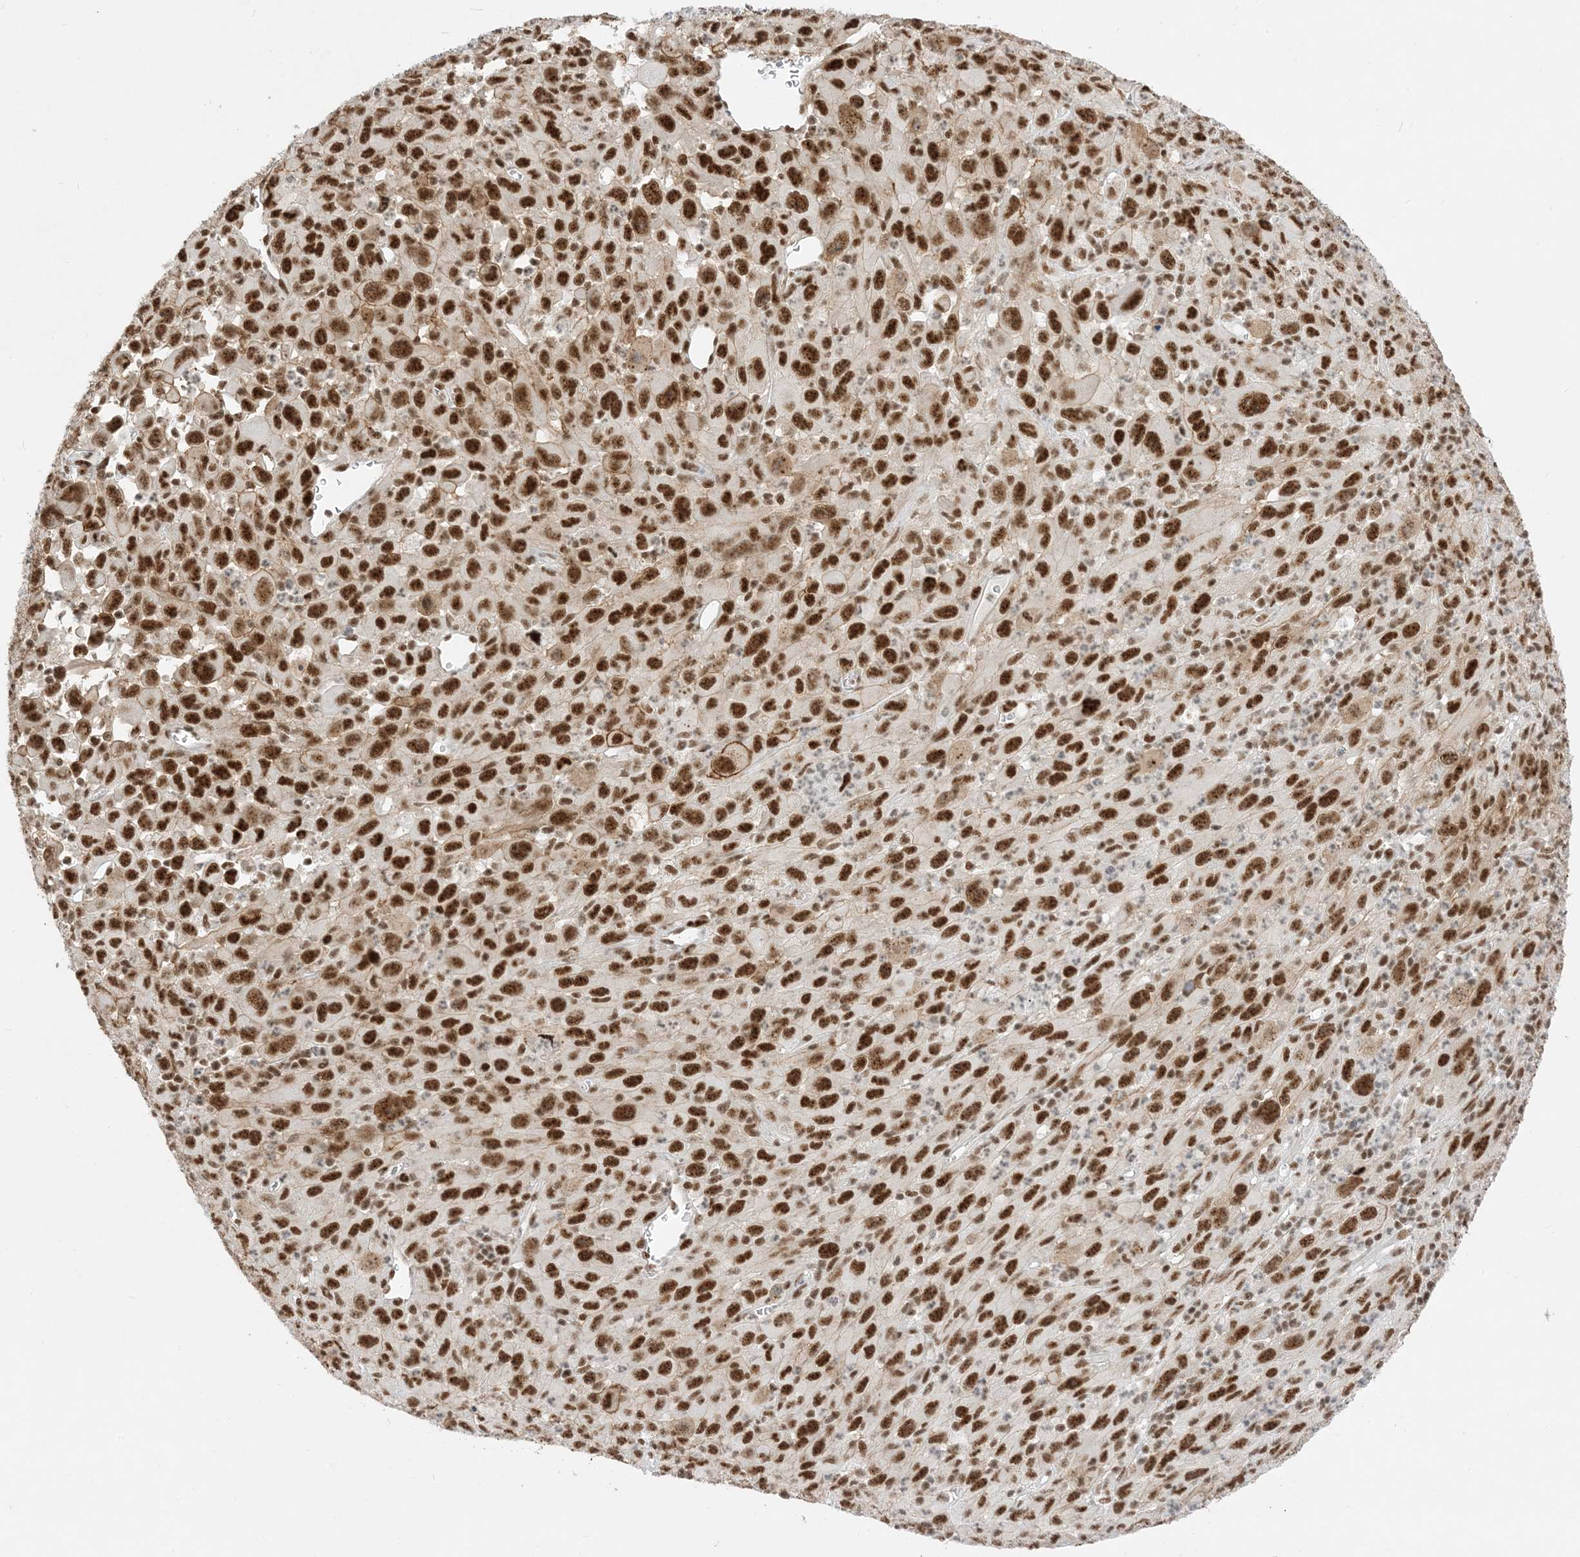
{"staining": {"intensity": "strong", "quantity": ">75%", "location": "nuclear"}, "tissue": "melanoma", "cell_type": "Tumor cells", "image_type": "cancer", "snomed": [{"axis": "morphology", "description": "Malignant melanoma, Metastatic site"}, {"axis": "topography", "description": "Skin"}], "caption": "Human malignant melanoma (metastatic site) stained with a protein marker displays strong staining in tumor cells.", "gene": "SF3A3", "patient": {"sex": "female", "age": 56}}